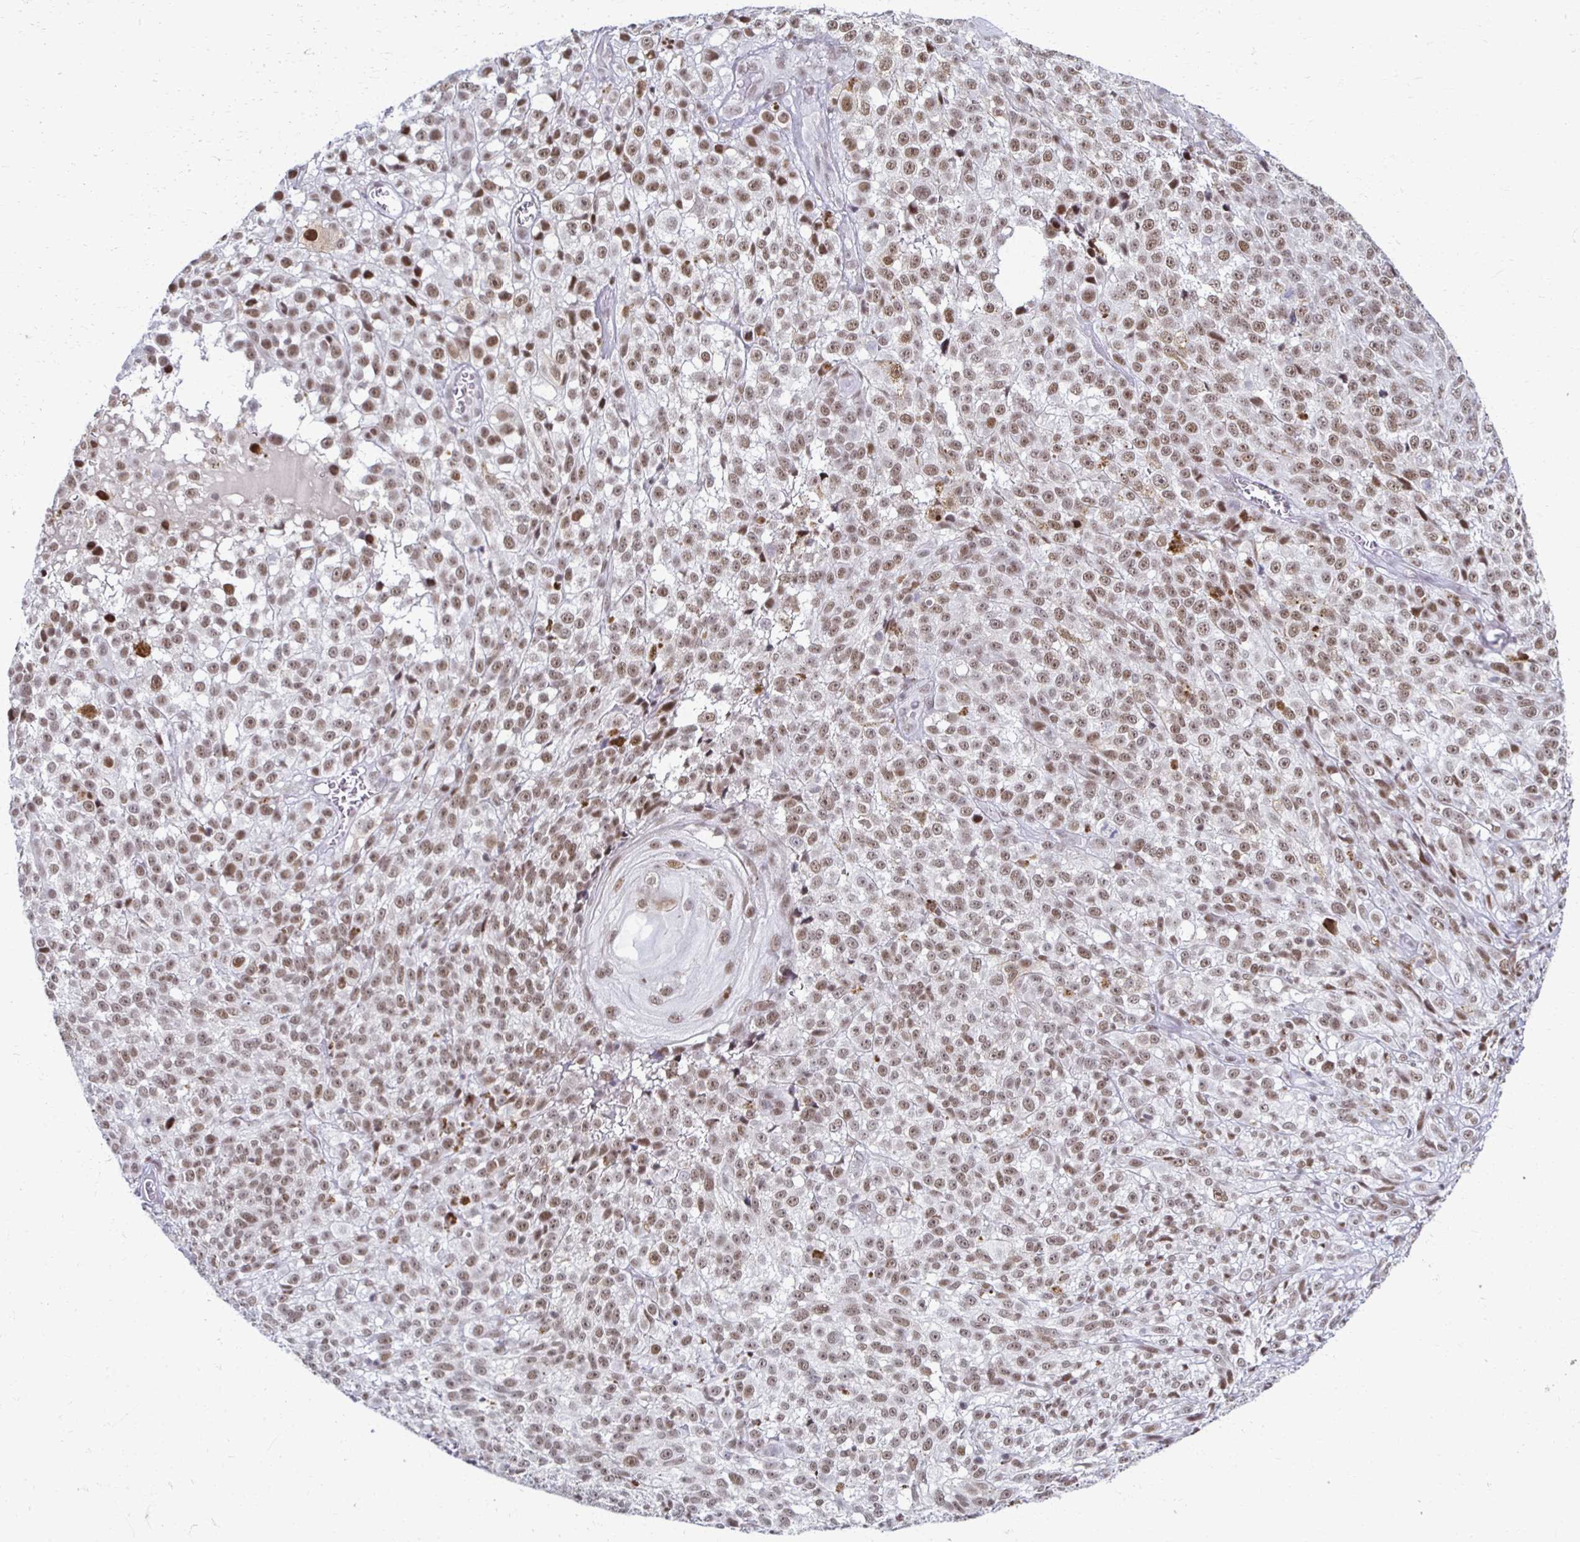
{"staining": {"intensity": "moderate", "quantity": ">75%", "location": "nuclear"}, "tissue": "melanoma", "cell_type": "Tumor cells", "image_type": "cancer", "snomed": [{"axis": "morphology", "description": "Malignant melanoma, NOS"}, {"axis": "topography", "description": "Skin"}], "caption": "This histopathology image demonstrates IHC staining of melanoma, with medium moderate nuclear positivity in about >75% of tumor cells.", "gene": "IRF7", "patient": {"sex": "male", "age": 79}}